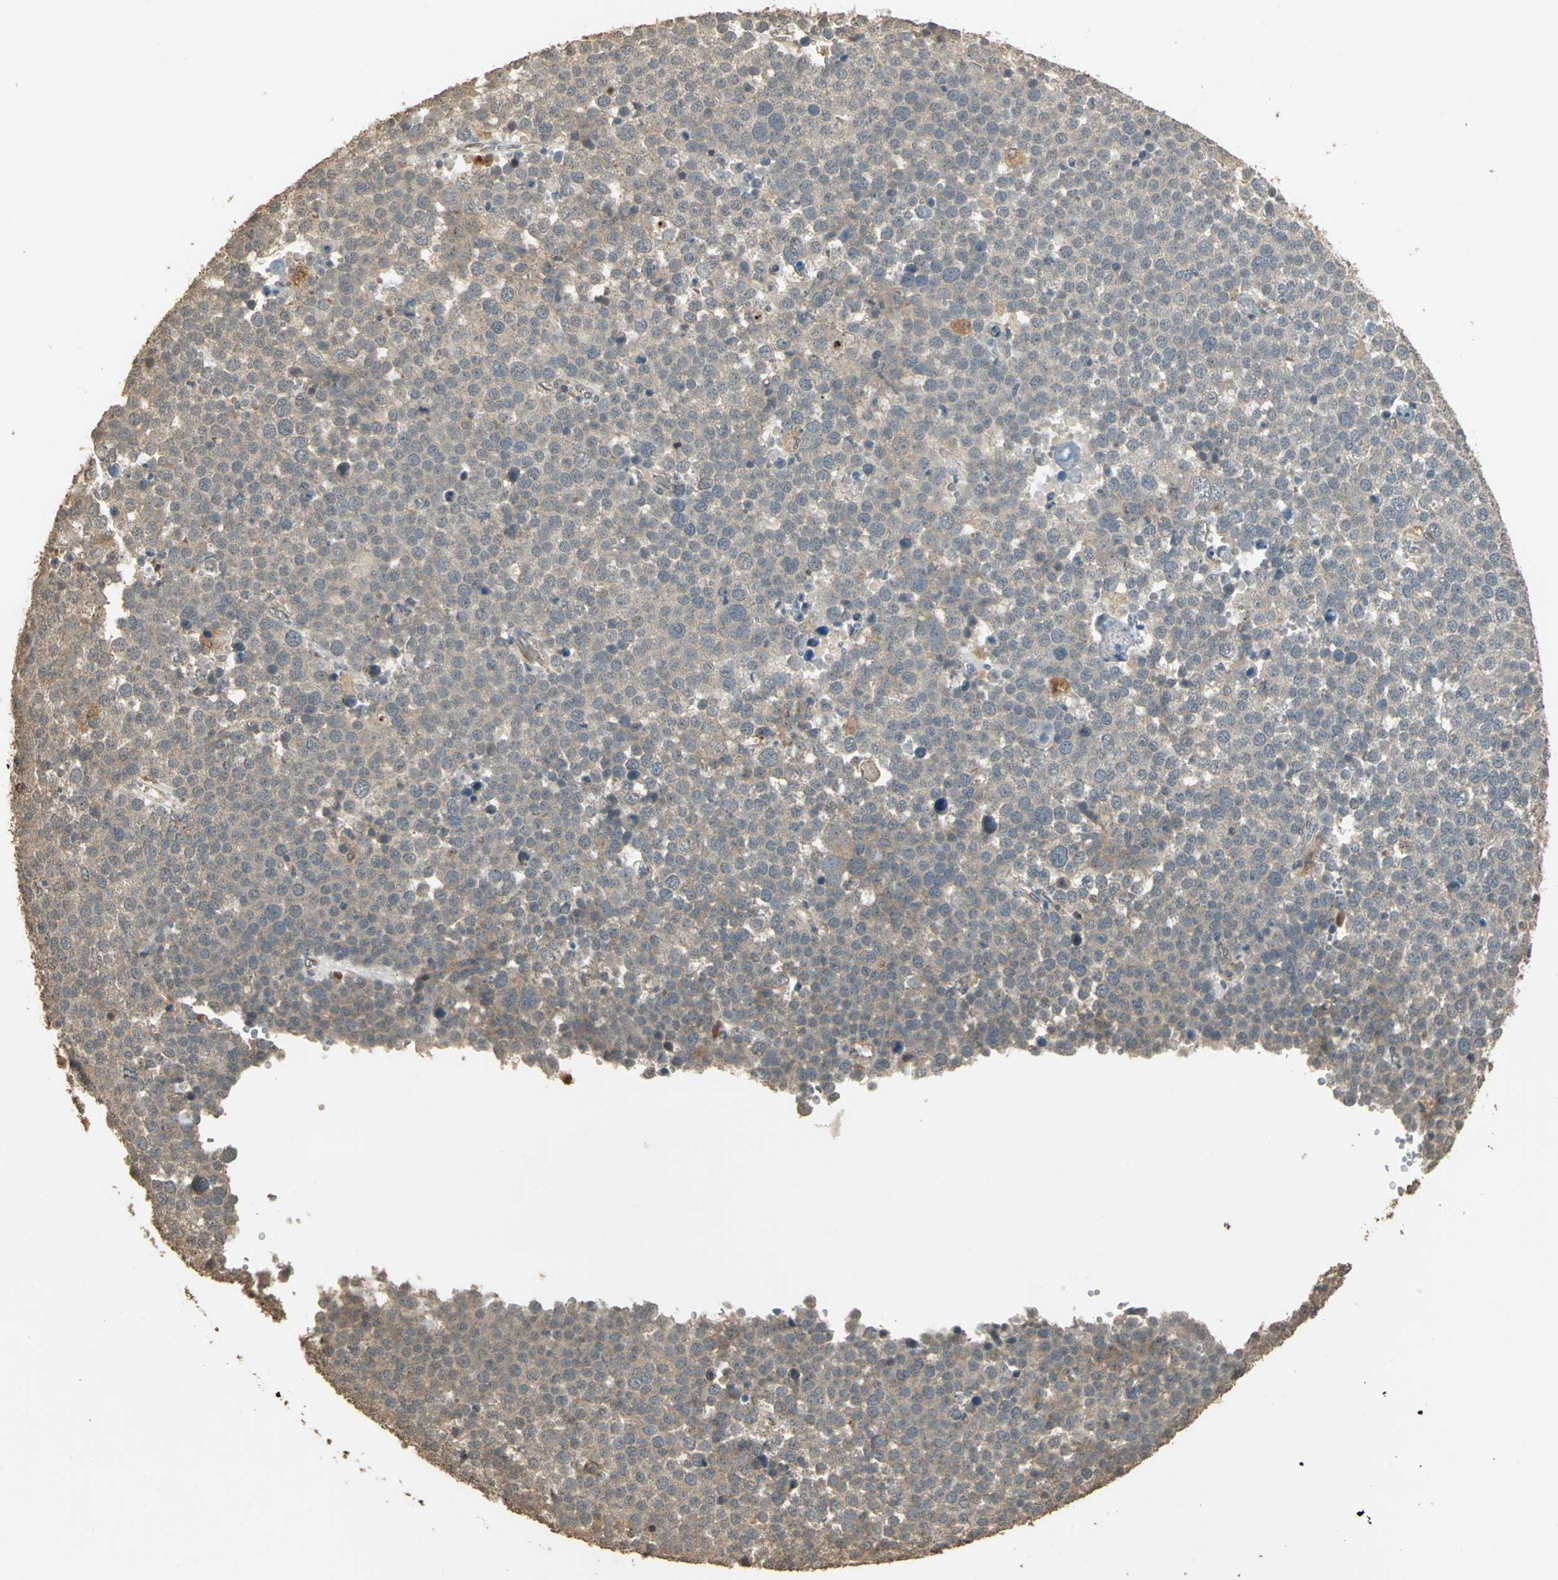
{"staining": {"intensity": "weak", "quantity": "25%-75%", "location": "cytoplasmic/membranous"}, "tissue": "testis cancer", "cell_type": "Tumor cells", "image_type": "cancer", "snomed": [{"axis": "morphology", "description": "Seminoma, NOS"}, {"axis": "topography", "description": "Testis"}], "caption": "Tumor cells display low levels of weak cytoplasmic/membranous positivity in approximately 25%-75% of cells in testis seminoma.", "gene": "UCHL5", "patient": {"sex": "male", "age": 71}}